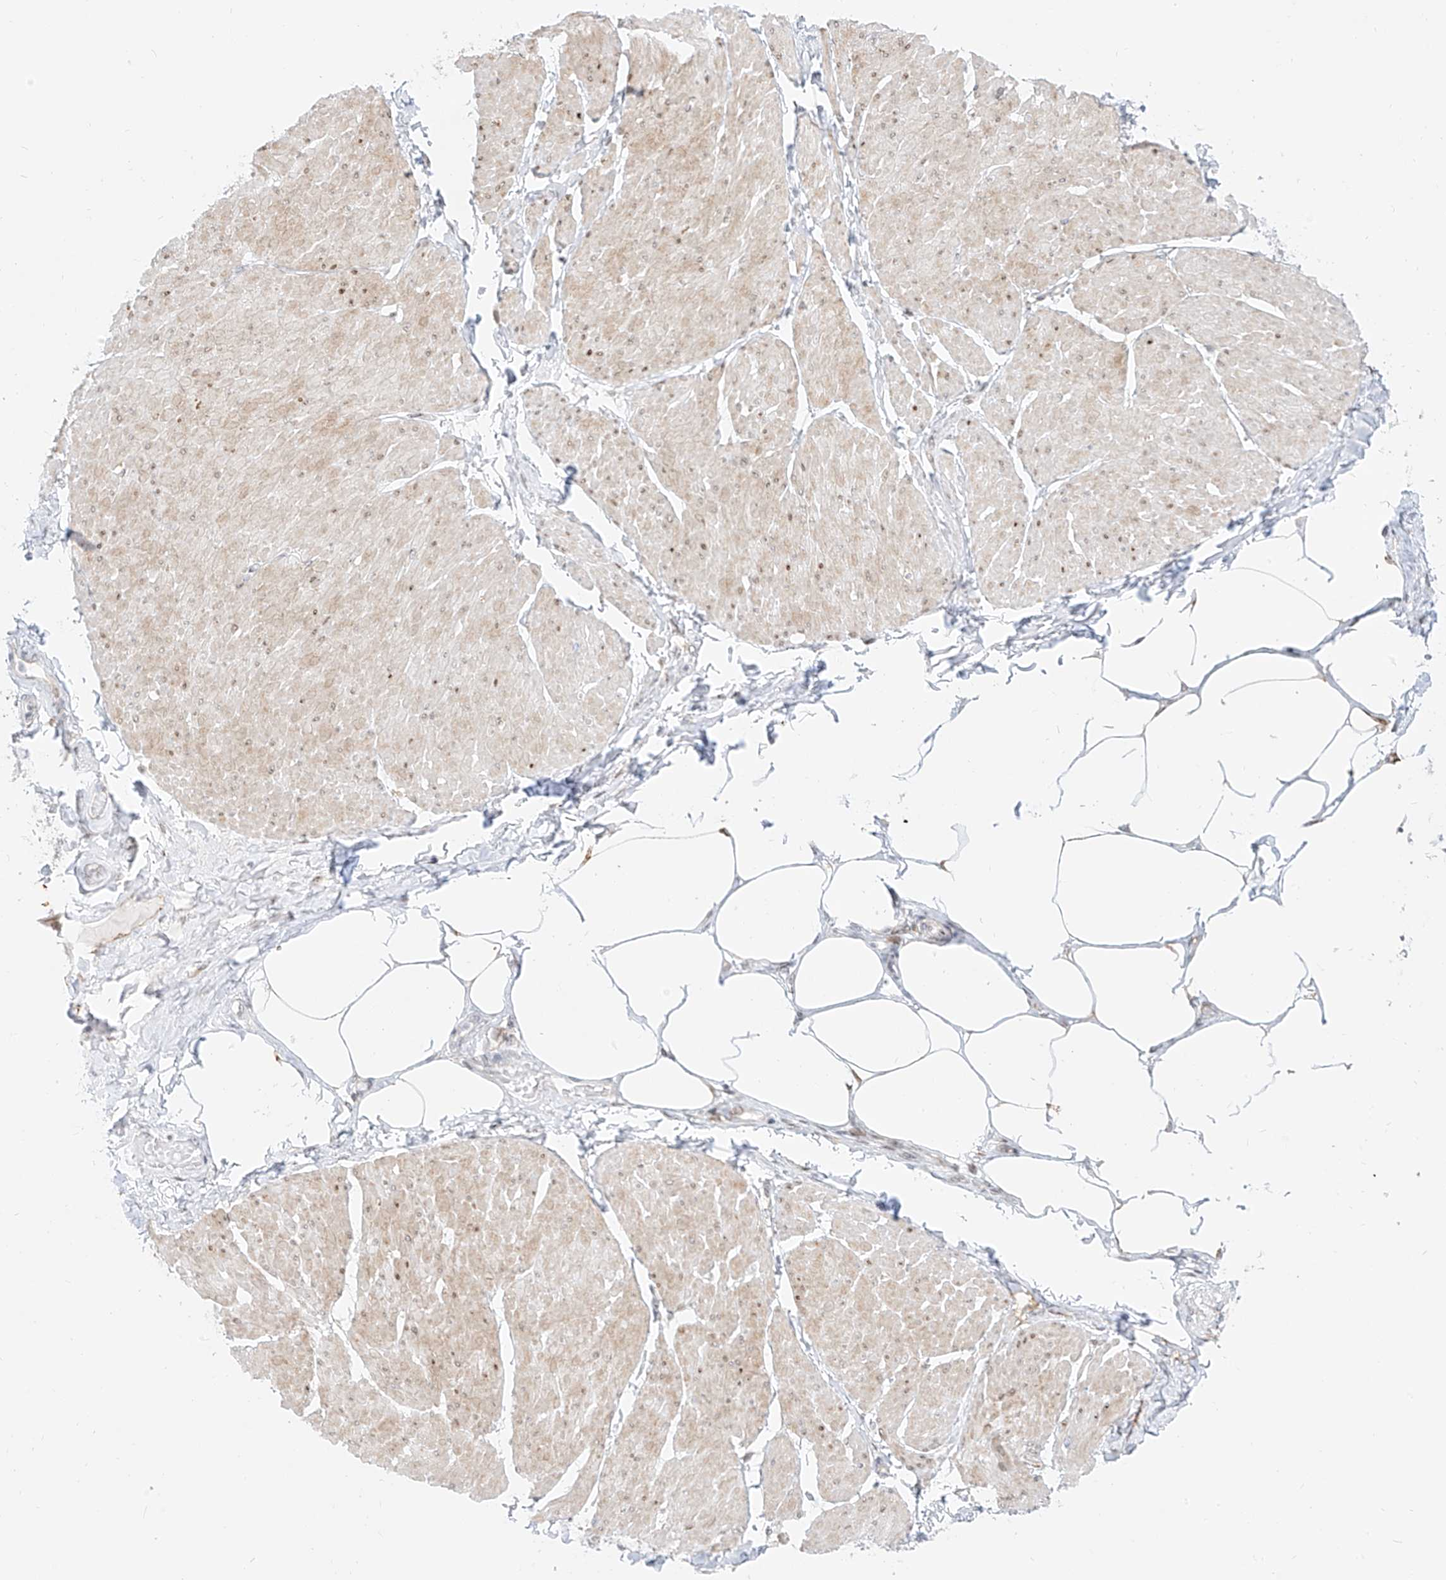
{"staining": {"intensity": "moderate", "quantity": "<25%", "location": "nuclear"}, "tissue": "smooth muscle", "cell_type": "Smooth muscle cells", "image_type": "normal", "snomed": [{"axis": "morphology", "description": "Urothelial carcinoma, High grade"}, {"axis": "topography", "description": "Urinary bladder"}], "caption": "Immunohistochemistry (IHC) histopathology image of benign smooth muscle: smooth muscle stained using immunohistochemistry (IHC) shows low levels of moderate protein expression localized specifically in the nuclear of smooth muscle cells, appearing as a nuclear brown color.", "gene": "NHSL1", "patient": {"sex": "male", "age": 46}}